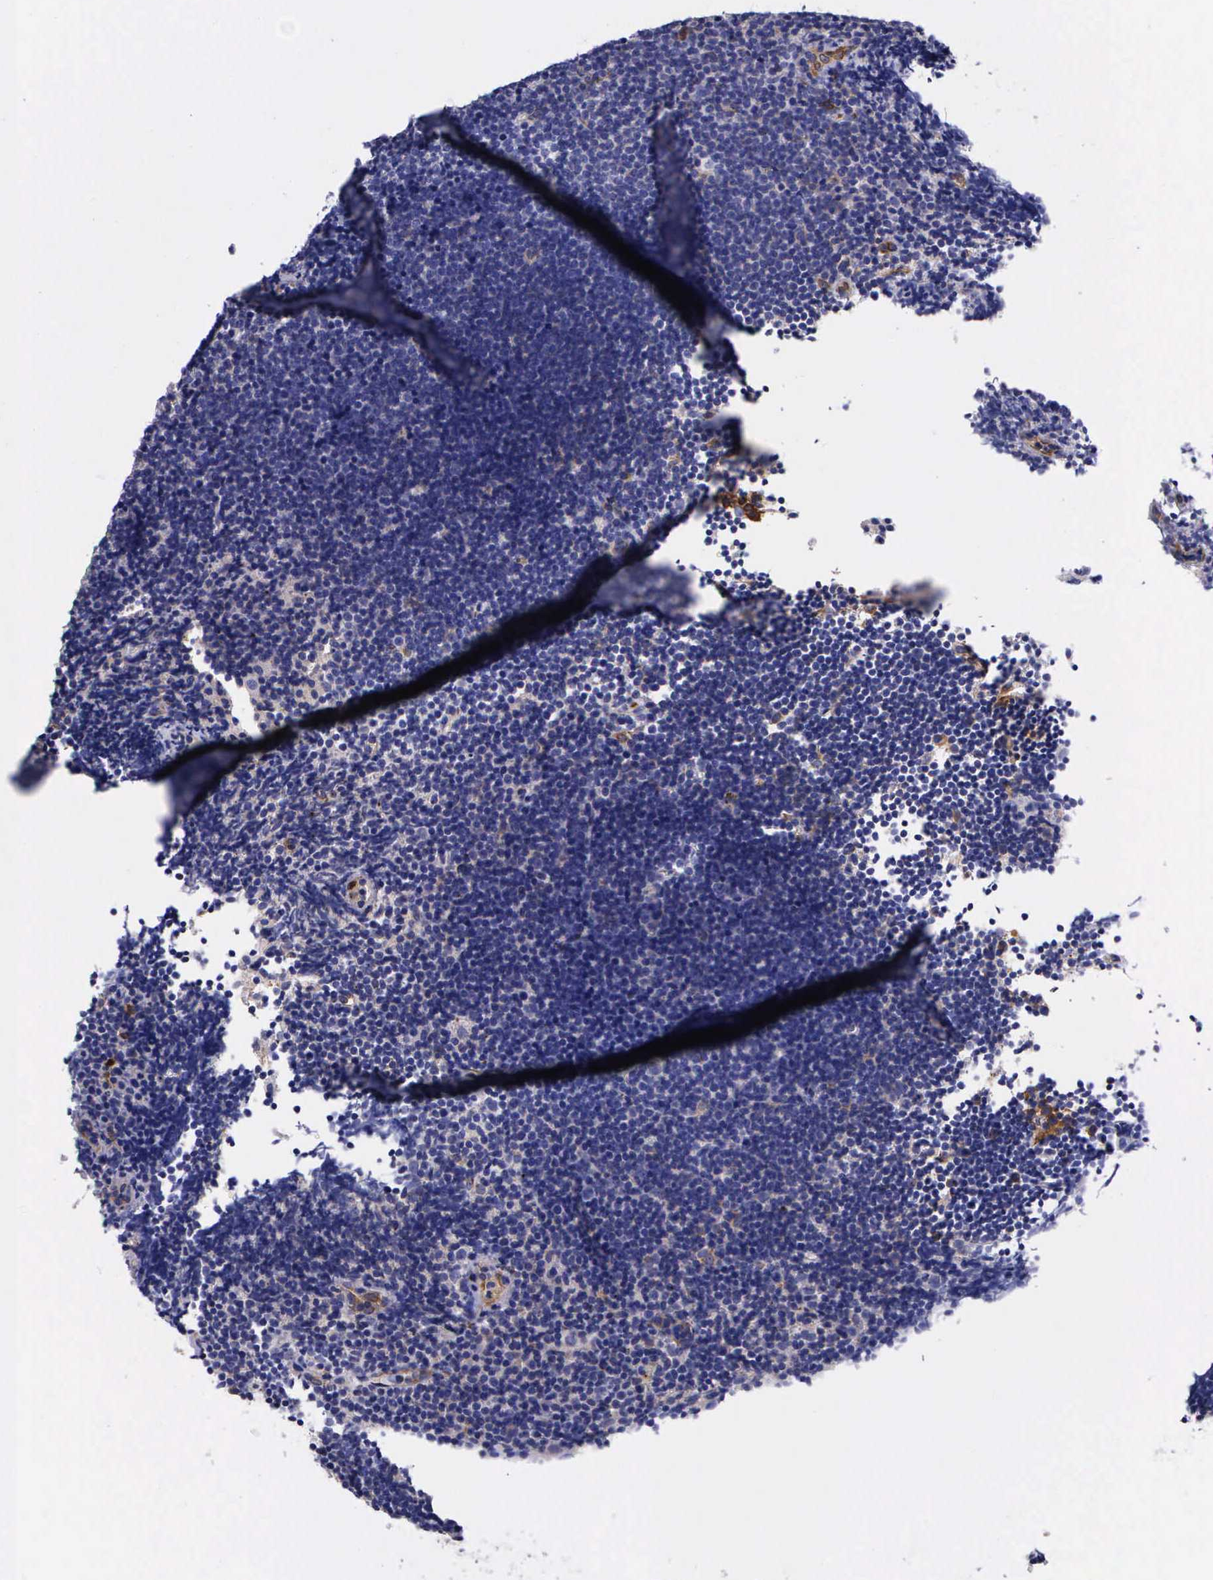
{"staining": {"intensity": "negative", "quantity": "none", "location": "none"}, "tissue": "lymphoma", "cell_type": "Tumor cells", "image_type": "cancer", "snomed": [{"axis": "morphology", "description": "Malignant lymphoma, non-Hodgkin's type, Low grade"}, {"axis": "topography", "description": "Lymph node"}], "caption": "Tumor cells are negative for brown protein staining in malignant lymphoma, non-Hodgkin's type (low-grade). (Stains: DAB (3,3'-diaminobenzidine) immunohistochemistry (IHC) with hematoxylin counter stain, Microscopy: brightfield microscopy at high magnification).", "gene": "BCAR1", "patient": {"sex": "female", "age": 51}}